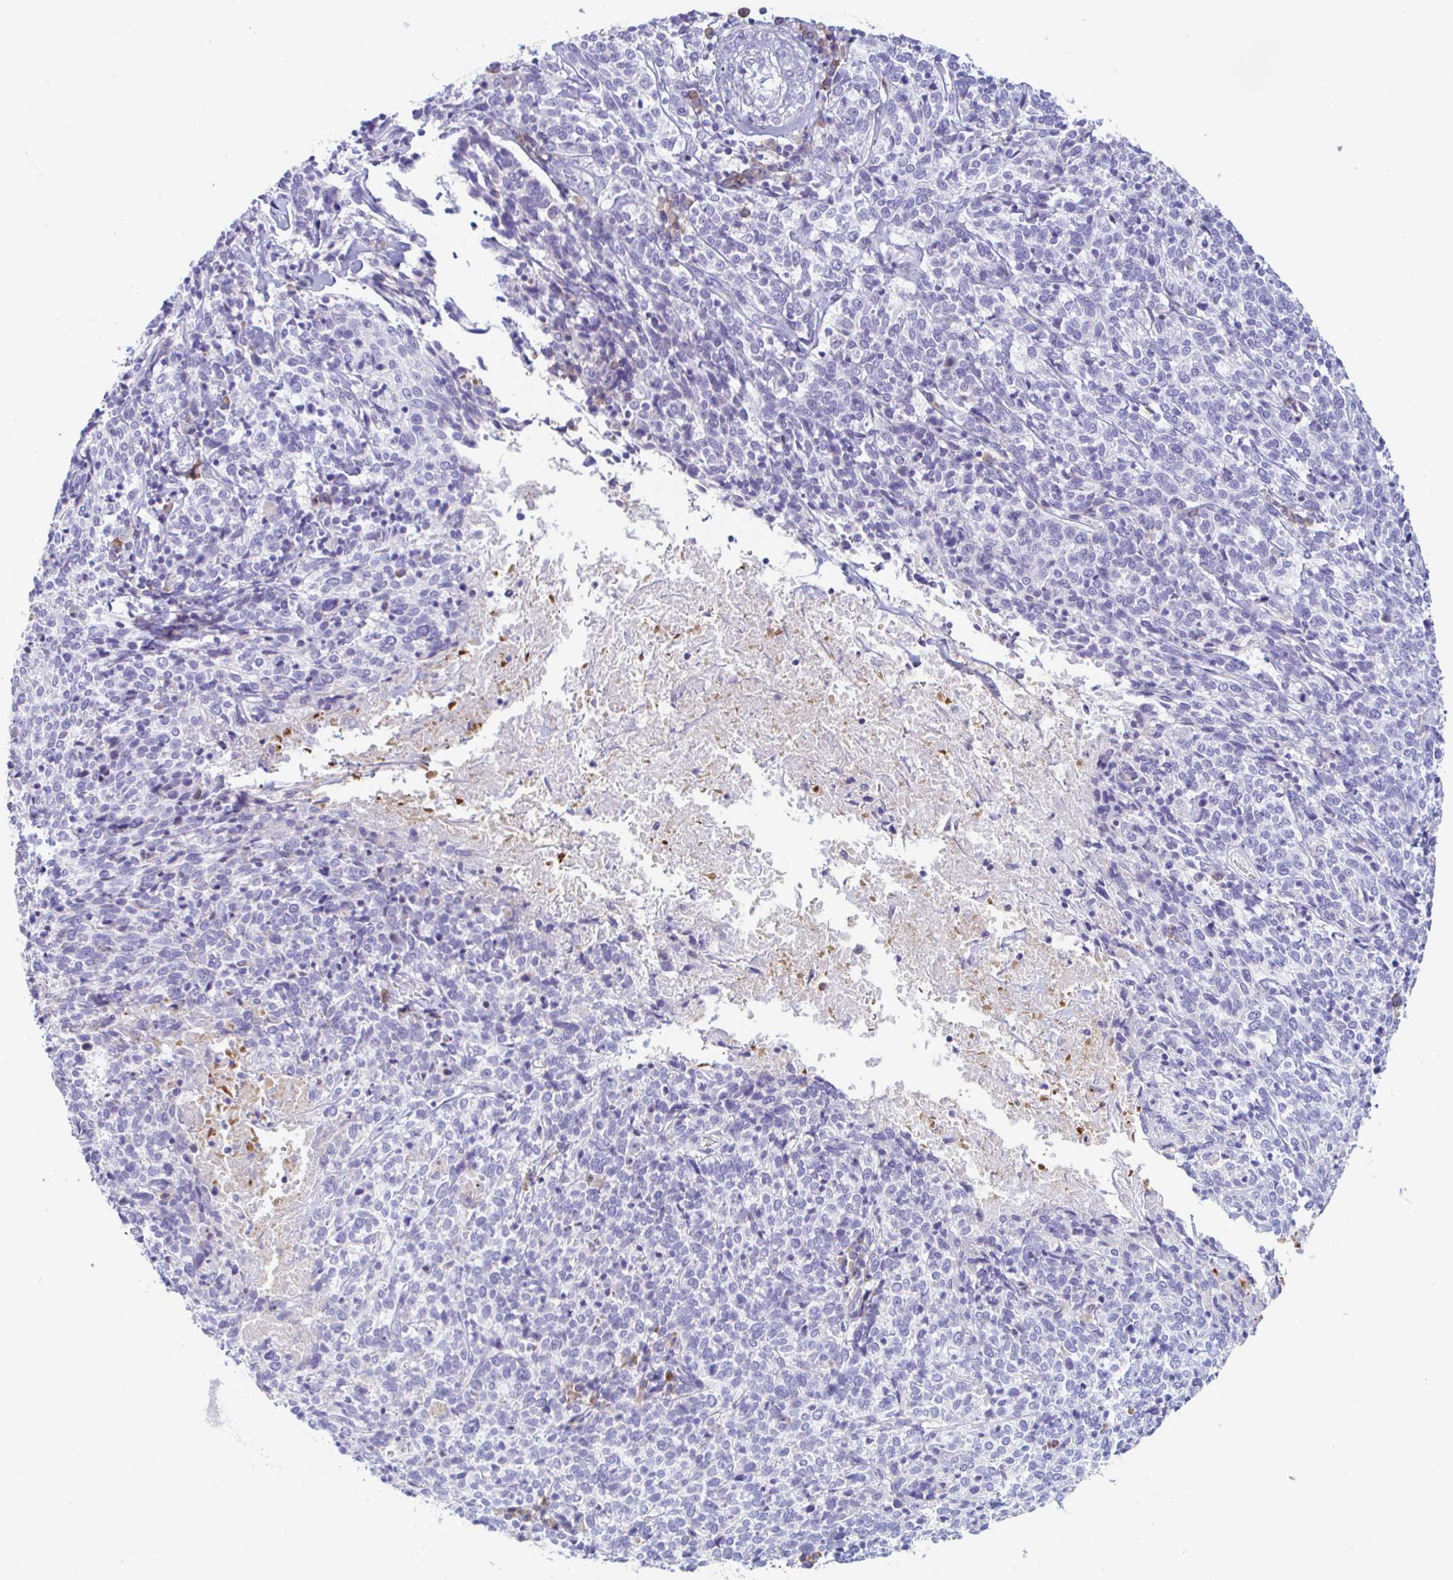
{"staining": {"intensity": "negative", "quantity": "none", "location": "none"}, "tissue": "cervical cancer", "cell_type": "Tumor cells", "image_type": "cancer", "snomed": [{"axis": "morphology", "description": "Squamous cell carcinoma, NOS"}, {"axis": "topography", "description": "Cervix"}], "caption": "Micrograph shows no protein staining in tumor cells of squamous cell carcinoma (cervical) tissue. (DAB (3,3'-diaminobenzidine) immunohistochemistry, high magnification).", "gene": "NBPF3", "patient": {"sex": "female", "age": 46}}